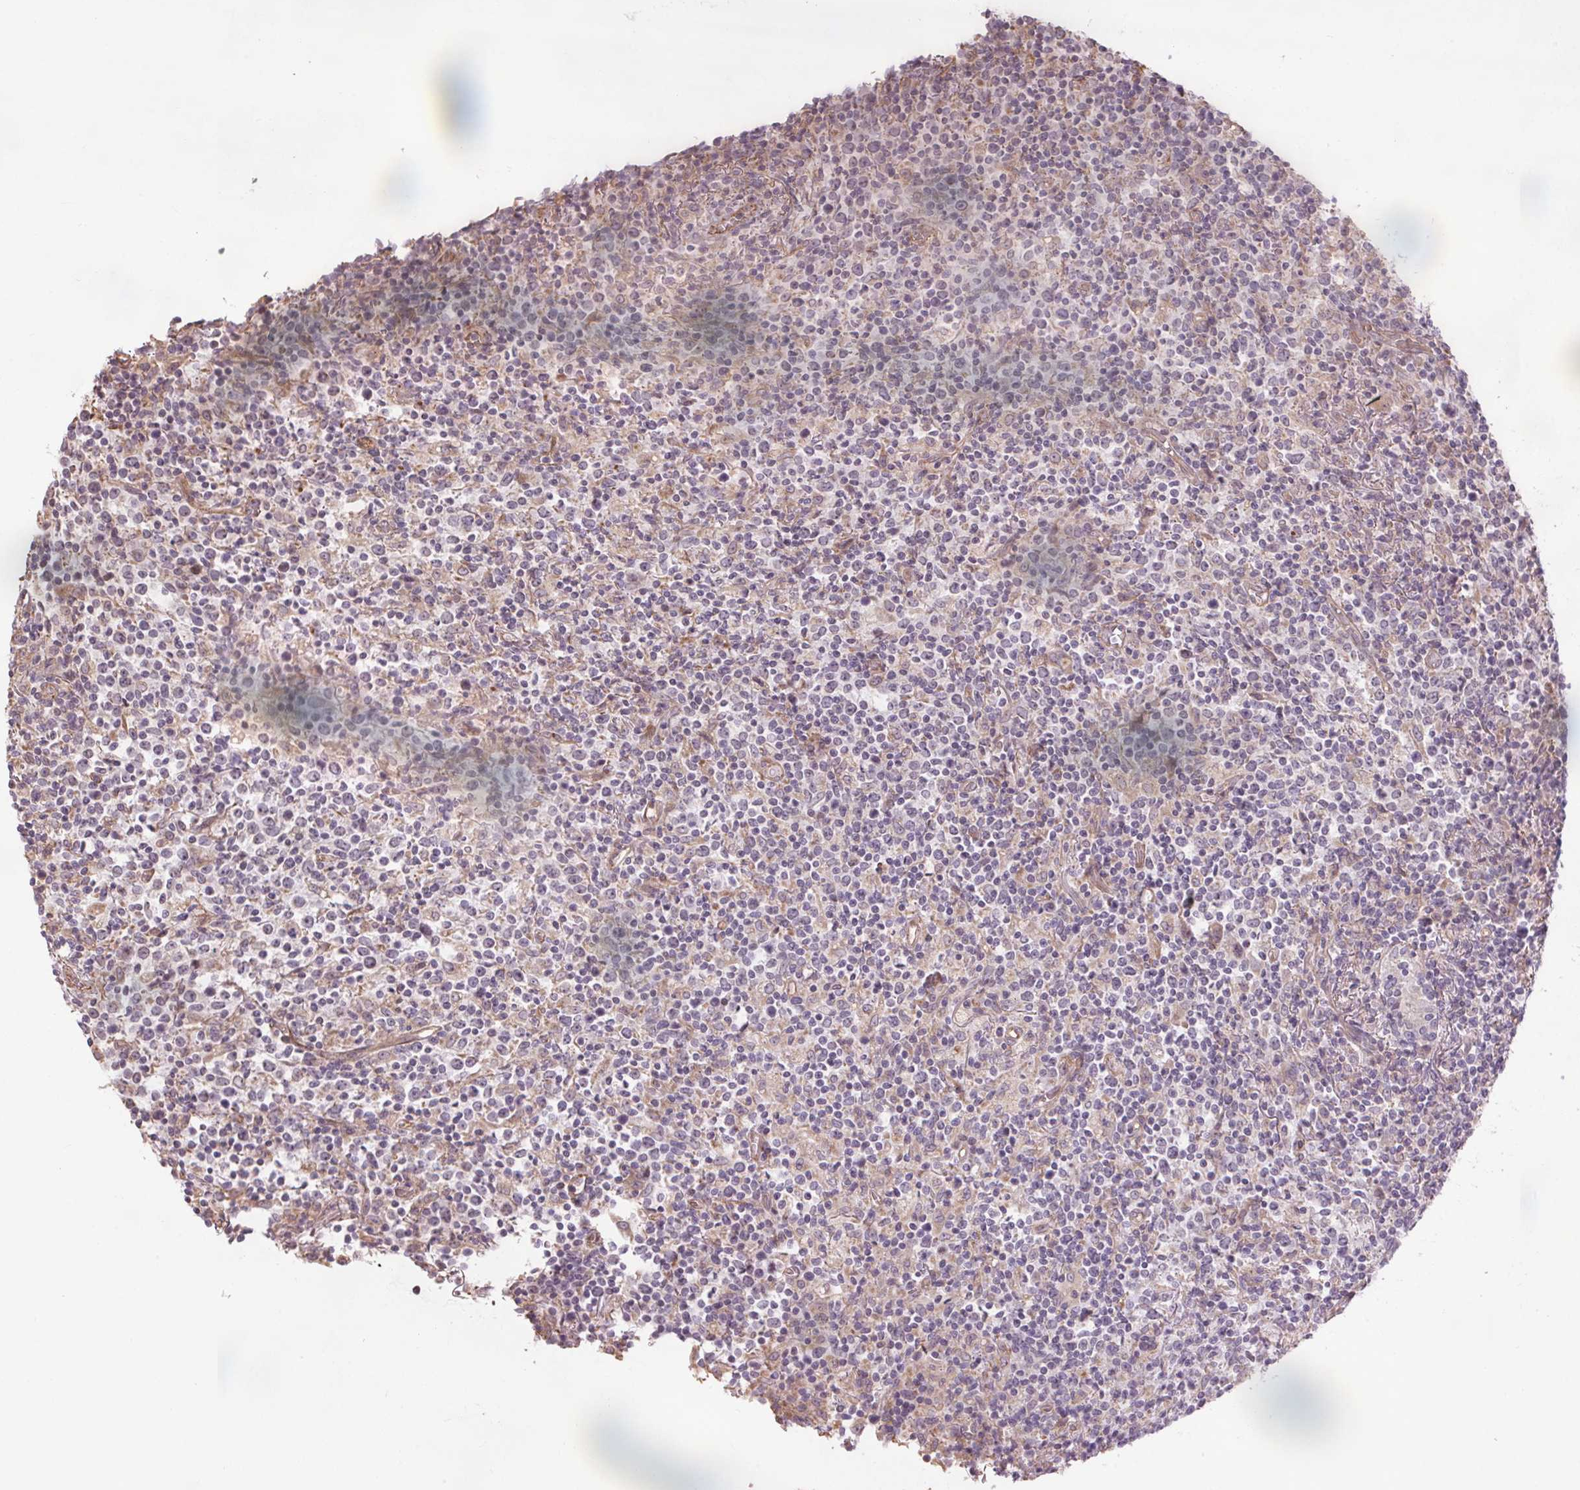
{"staining": {"intensity": "negative", "quantity": "none", "location": "none"}, "tissue": "lymphoma", "cell_type": "Tumor cells", "image_type": "cancer", "snomed": [{"axis": "morphology", "description": "Malignant lymphoma, non-Hodgkin's type, High grade"}, {"axis": "topography", "description": "Lung"}], "caption": "The photomicrograph shows no staining of tumor cells in lymphoma. (Stains: DAB IHC with hematoxylin counter stain, Microscopy: brightfield microscopy at high magnification).", "gene": "CCSER1", "patient": {"sex": "male", "age": 79}}